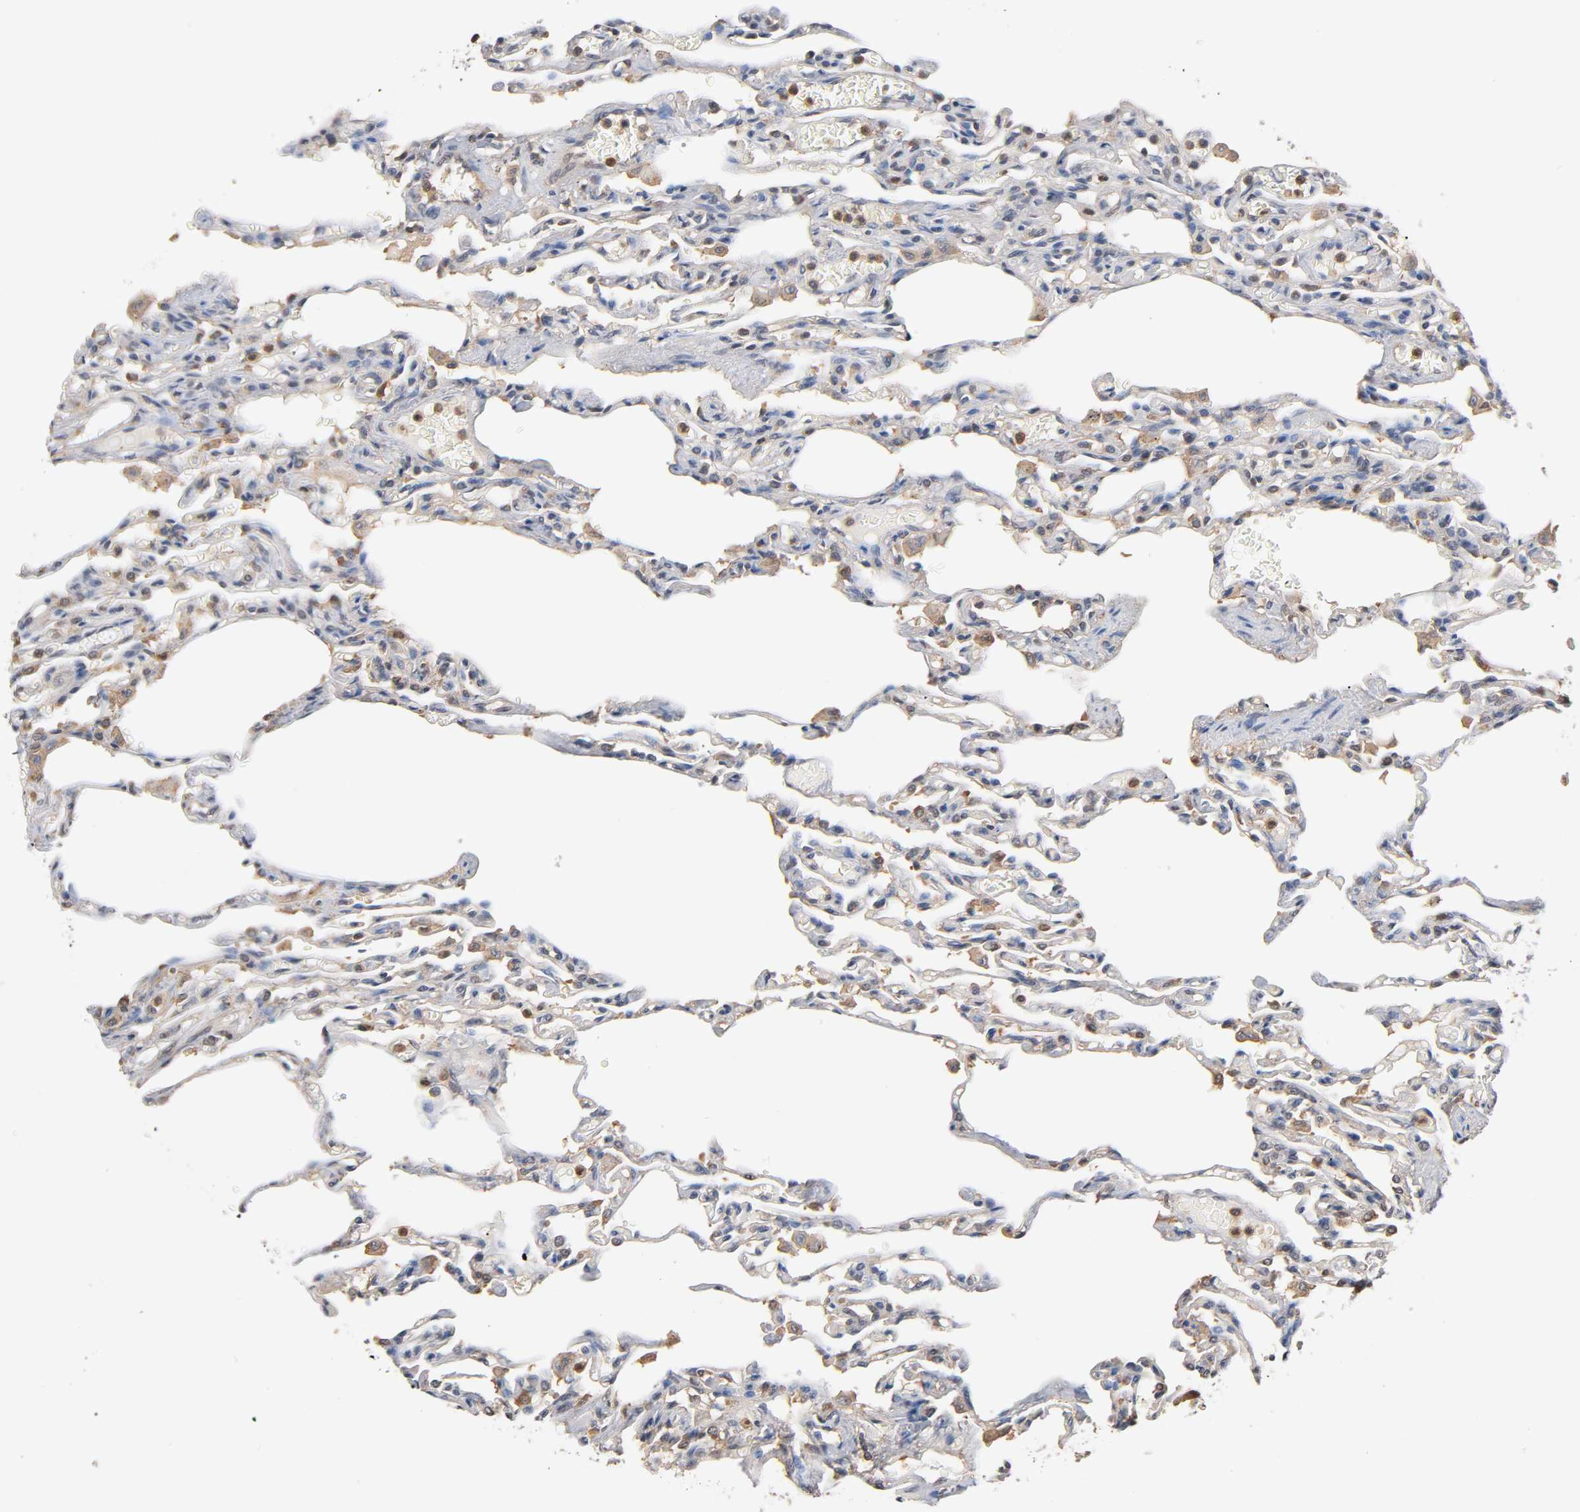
{"staining": {"intensity": "moderate", "quantity": "<25%", "location": "cytoplasmic/membranous"}, "tissue": "lung", "cell_type": "Alveolar cells", "image_type": "normal", "snomed": [{"axis": "morphology", "description": "Normal tissue, NOS"}, {"axis": "topography", "description": "Lung"}], "caption": "Protein expression analysis of normal lung exhibits moderate cytoplasmic/membranous positivity in about <25% of alveolar cells.", "gene": "ALDOA", "patient": {"sex": "male", "age": 21}}